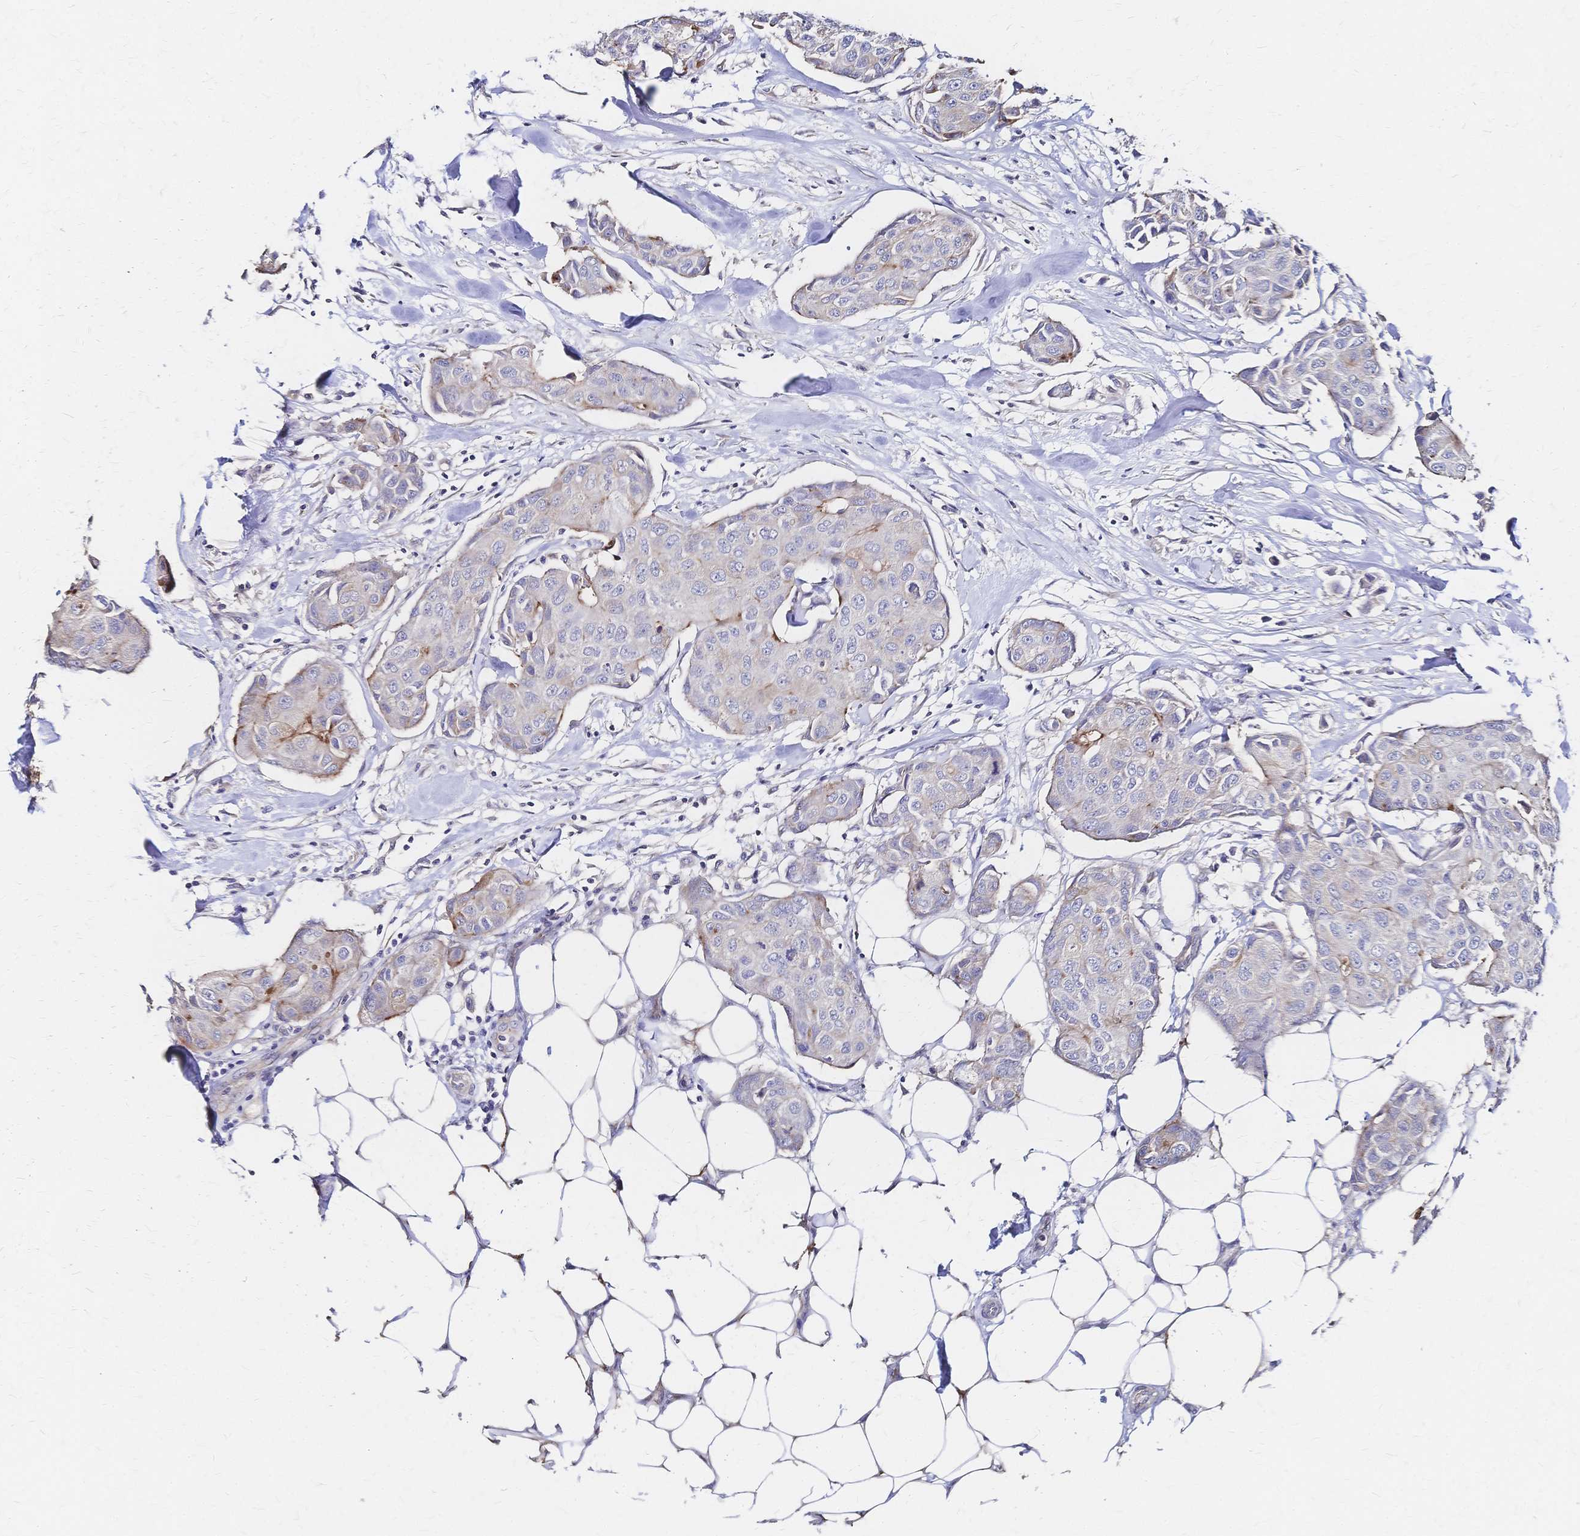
{"staining": {"intensity": "weak", "quantity": "<25%", "location": "cytoplasmic/membranous"}, "tissue": "breast cancer", "cell_type": "Tumor cells", "image_type": "cancer", "snomed": [{"axis": "morphology", "description": "Duct carcinoma"}, {"axis": "topography", "description": "Breast"}, {"axis": "topography", "description": "Lymph node"}], "caption": "A high-resolution histopathology image shows immunohistochemistry (IHC) staining of breast cancer (infiltrating ductal carcinoma), which displays no significant expression in tumor cells.", "gene": "SLC5A1", "patient": {"sex": "female", "age": 80}}